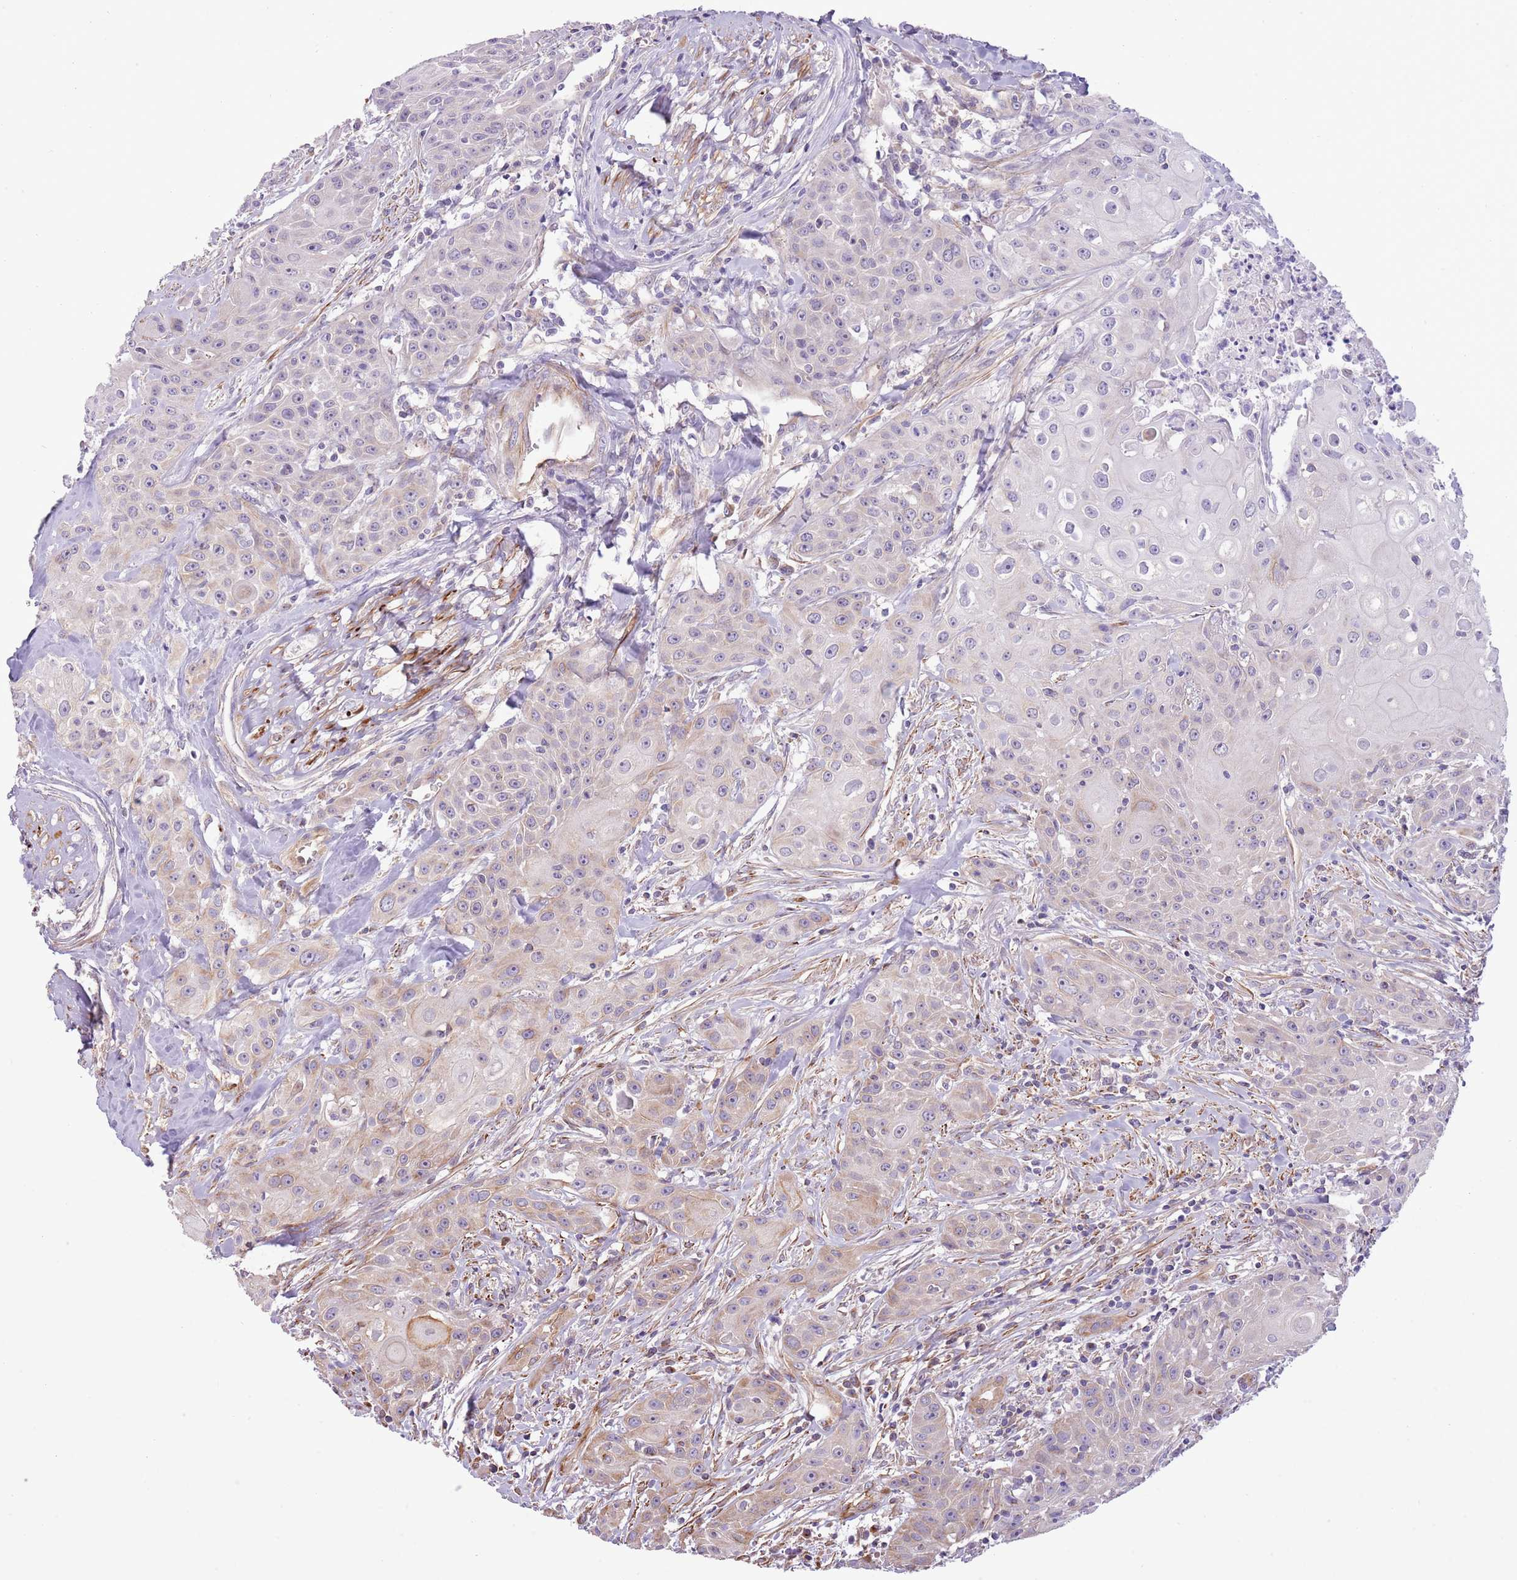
{"staining": {"intensity": "weak", "quantity": "<25%", "location": "cytoplasmic/membranous"}, "tissue": "head and neck cancer", "cell_type": "Tumor cells", "image_type": "cancer", "snomed": [{"axis": "morphology", "description": "Squamous cell carcinoma, NOS"}, {"axis": "topography", "description": "Oral tissue"}, {"axis": "topography", "description": "Head-Neck"}], "caption": "DAB immunohistochemical staining of head and neck cancer (squamous cell carcinoma) exhibits no significant staining in tumor cells.", "gene": "ZC4H2", "patient": {"sex": "female", "age": 82}}